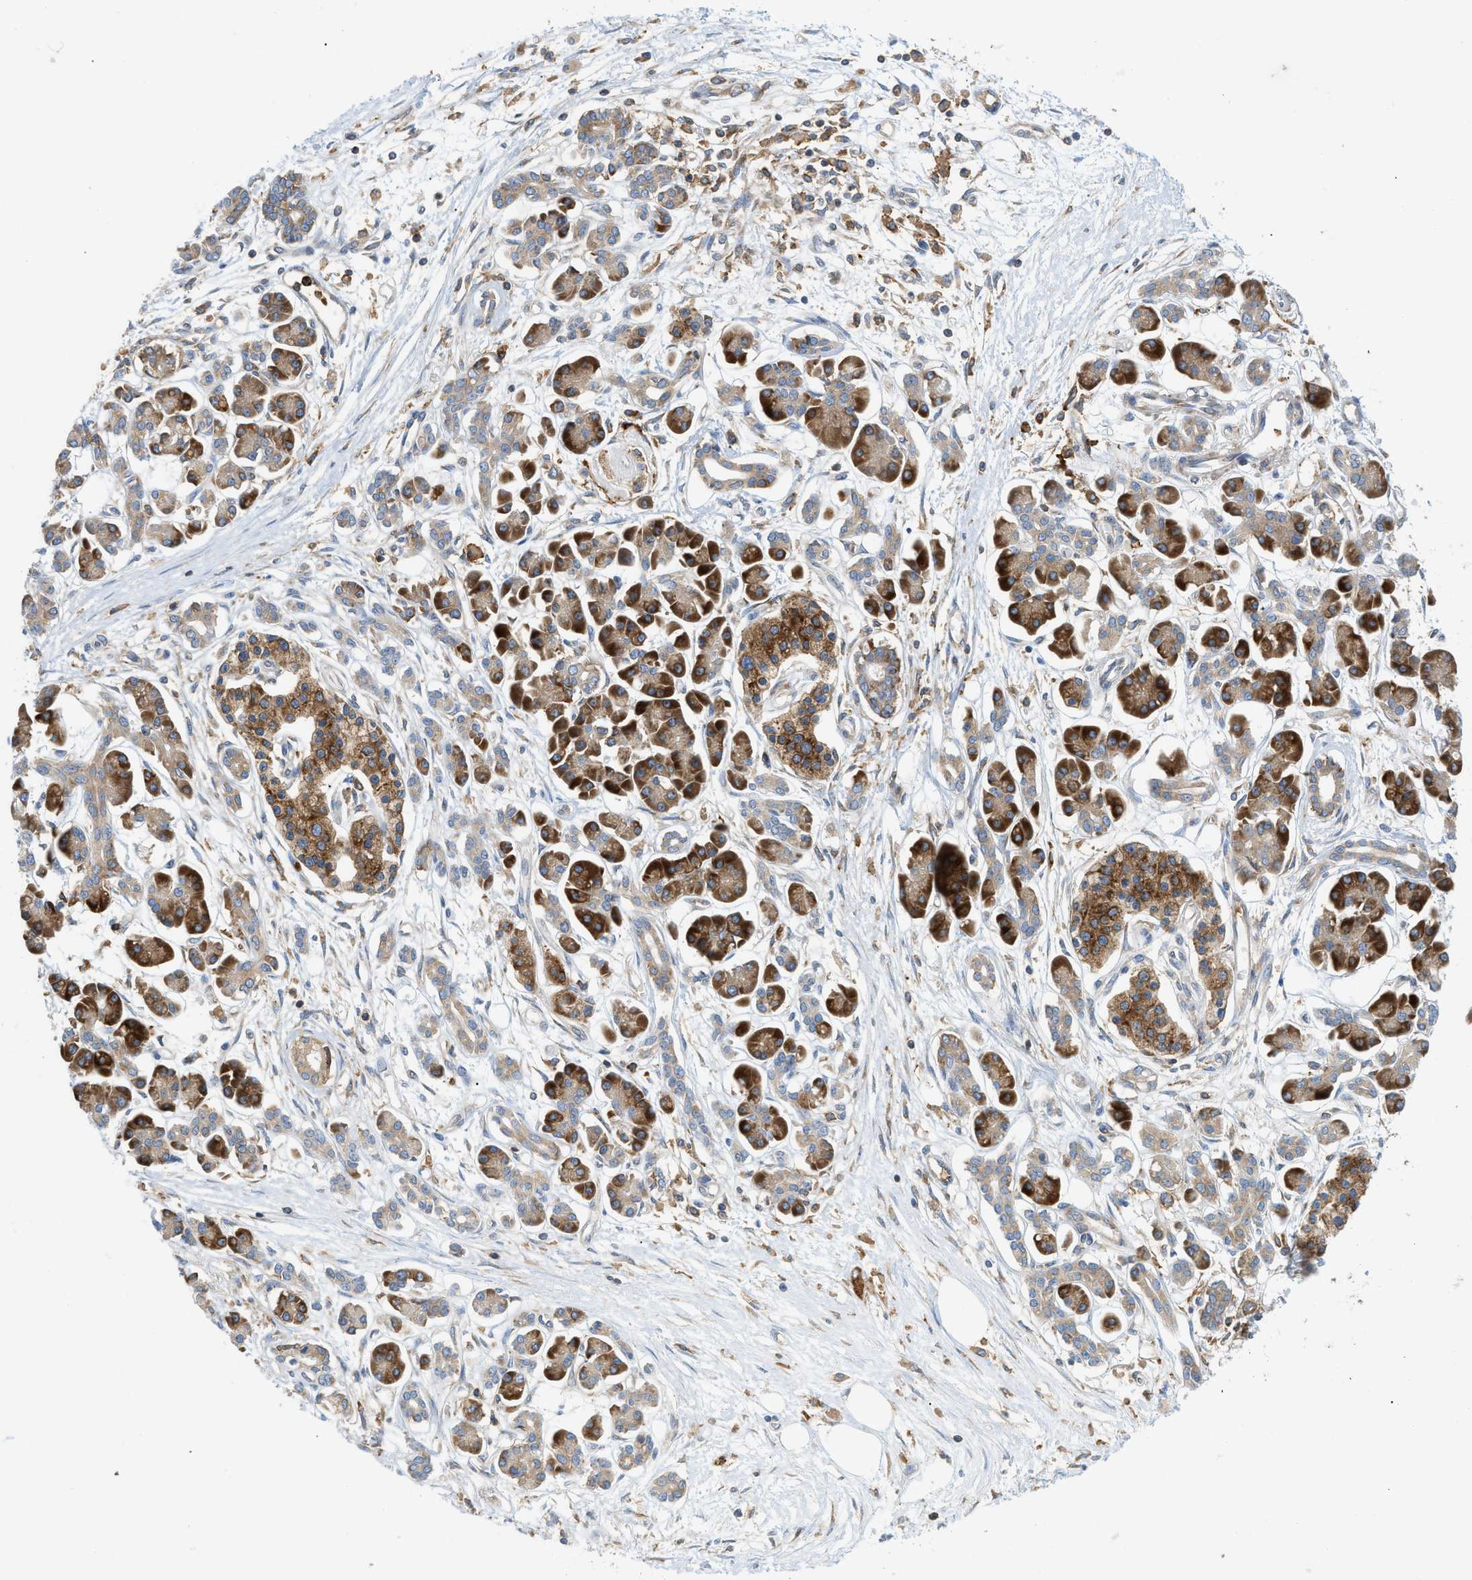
{"staining": {"intensity": "moderate", "quantity": ">75%", "location": "cytoplasmic/membranous"}, "tissue": "pancreatic cancer", "cell_type": "Tumor cells", "image_type": "cancer", "snomed": [{"axis": "morphology", "description": "Adenocarcinoma, NOS"}, {"axis": "topography", "description": "Pancreas"}], "caption": "High-magnification brightfield microscopy of pancreatic adenocarcinoma stained with DAB (brown) and counterstained with hematoxylin (blue). tumor cells exhibit moderate cytoplasmic/membranous staining is identified in approximately>75% of cells. (DAB (3,3'-diaminobenzidine) IHC, brown staining for protein, blue staining for nuclei).", "gene": "GPAT4", "patient": {"sex": "female", "age": 77}}